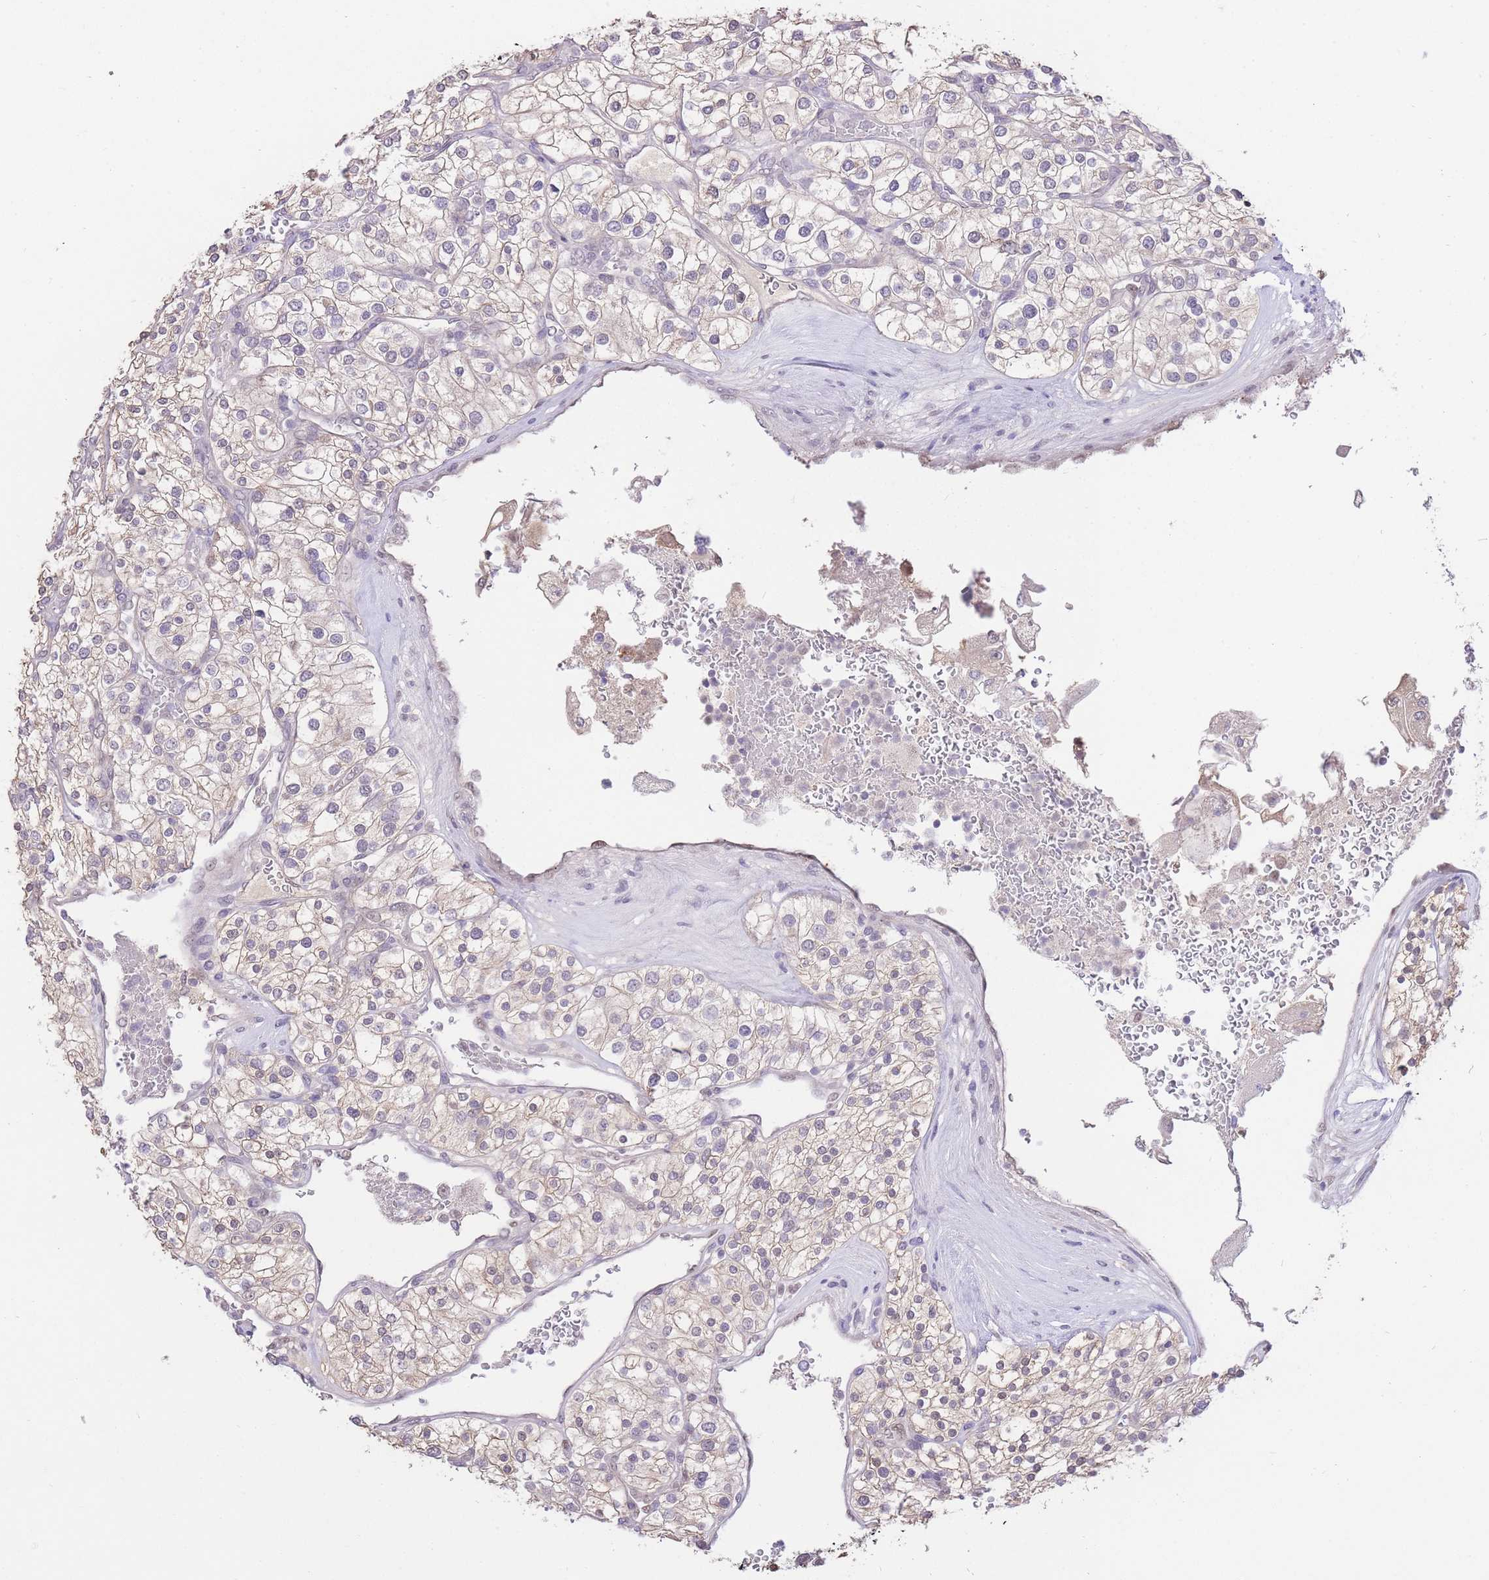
{"staining": {"intensity": "negative", "quantity": "none", "location": "none"}, "tissue": "renal cancer", "cell_type": "Tumor cells", "image_type": "cancer", "snomed": [{"axis": "morphology", "description": "Adenocarcinoma, NOS"}, {"axis": "topography", "description": "Kidney"}], "caption": "DAB immunohistochemical staining of human renal adenocarcinoma demonstrates no significant expression in tumor cells.", "gene": "UBXN7", "patient": {"sex": "male", "age": 80}}